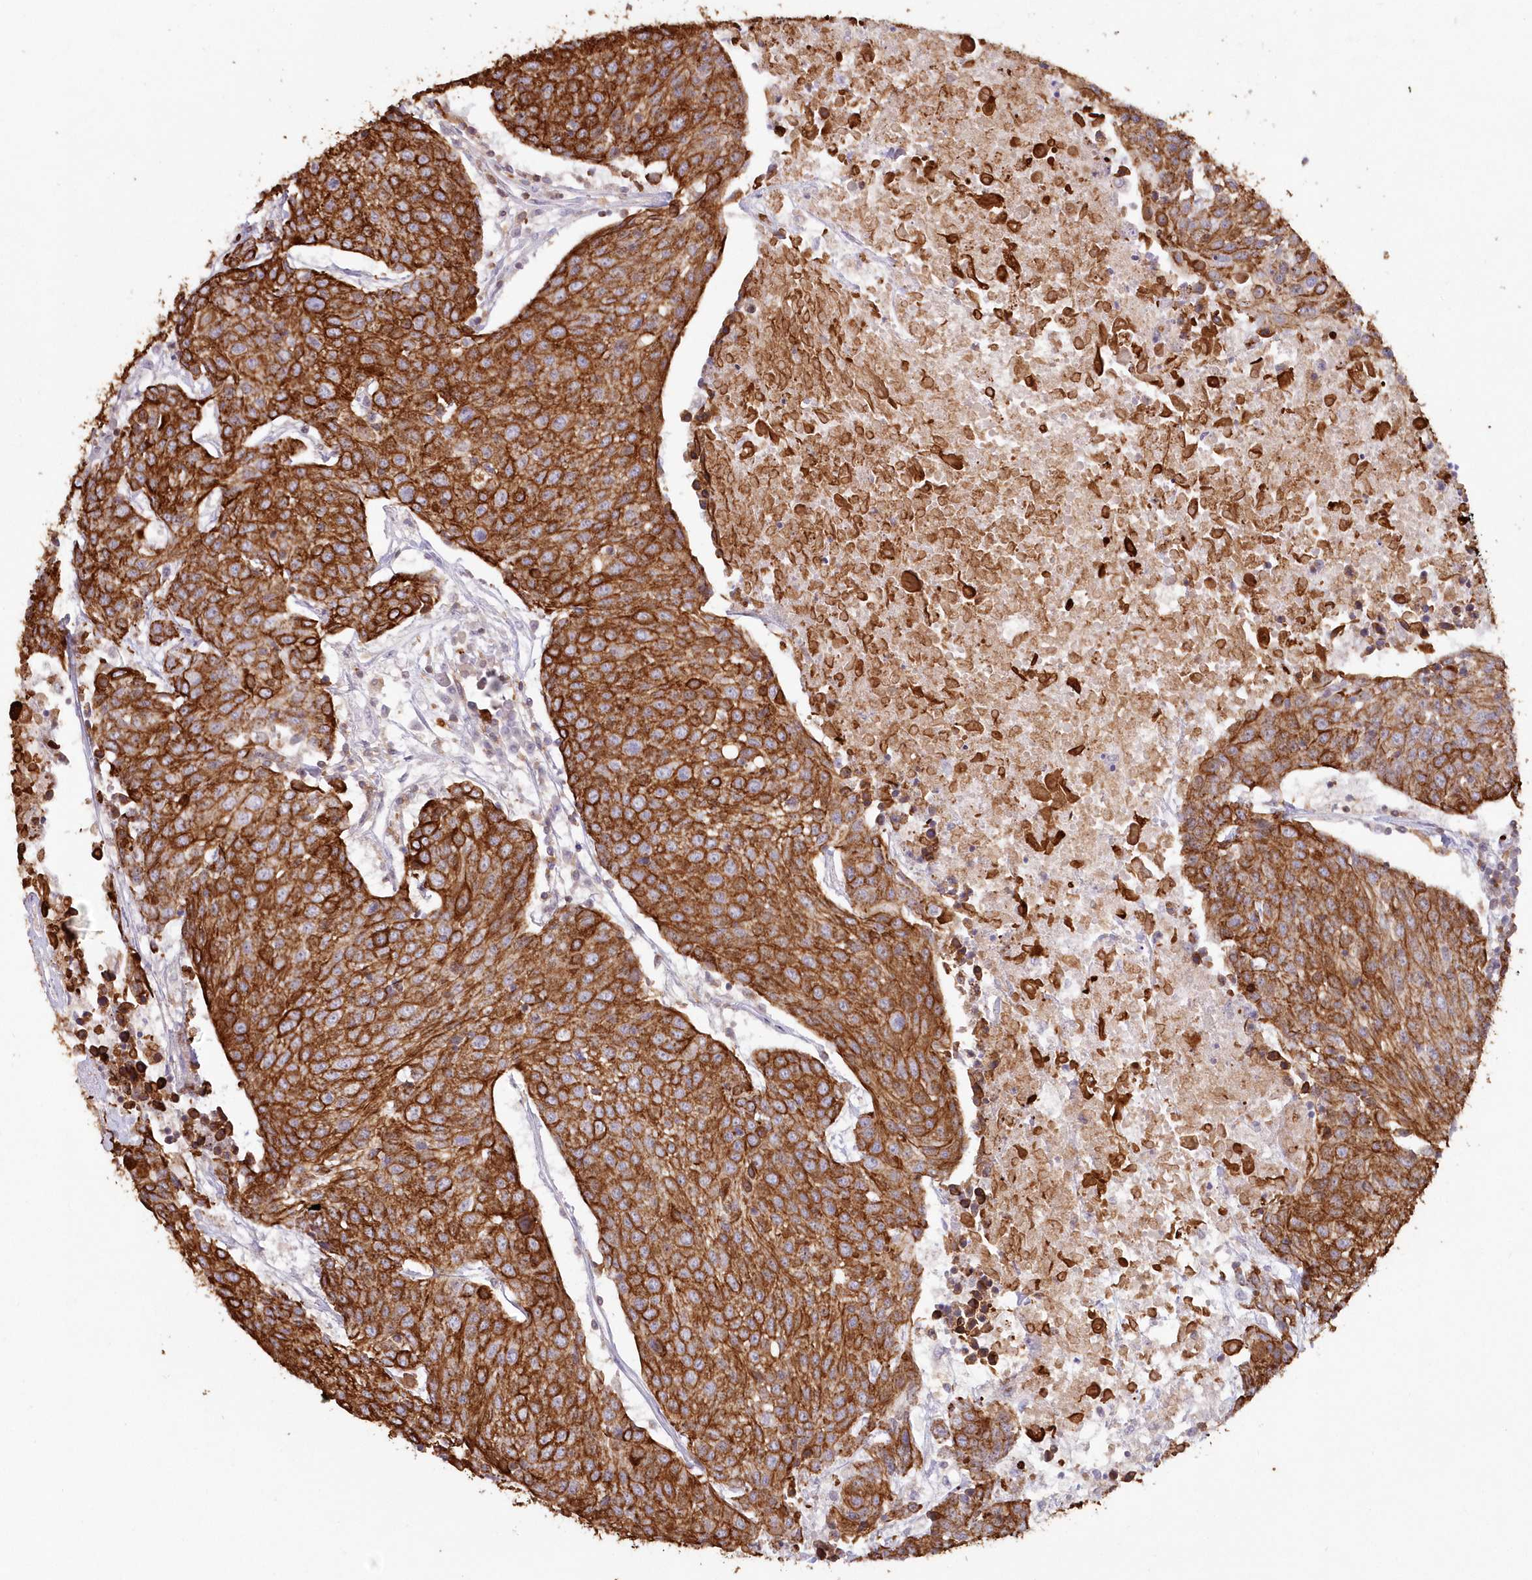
{"staining": {"intensity": "strong", "quantity": ">75%", "location": "cytoplasmic/membranous"}, "tissue": "urothelial cancer", "cell_type": "Tumor cells", "image_type": "cancer", "snomed": [{"axis": "morphology", "description": "Urothelial carcinoma, High grade"}, {"axis": "topography", "description": "Urinary bladder"}], "caption": "This micrograph shows high-grade urothelial carcinoma stained with IHC to label a protein in brown. The cytoplasmic/membranous of tumor cells show strong positivity for the protein. Nuclei are counter-stained blue.", "gene": "SNED1", "patient": {"sex": "female", "age": 85}}